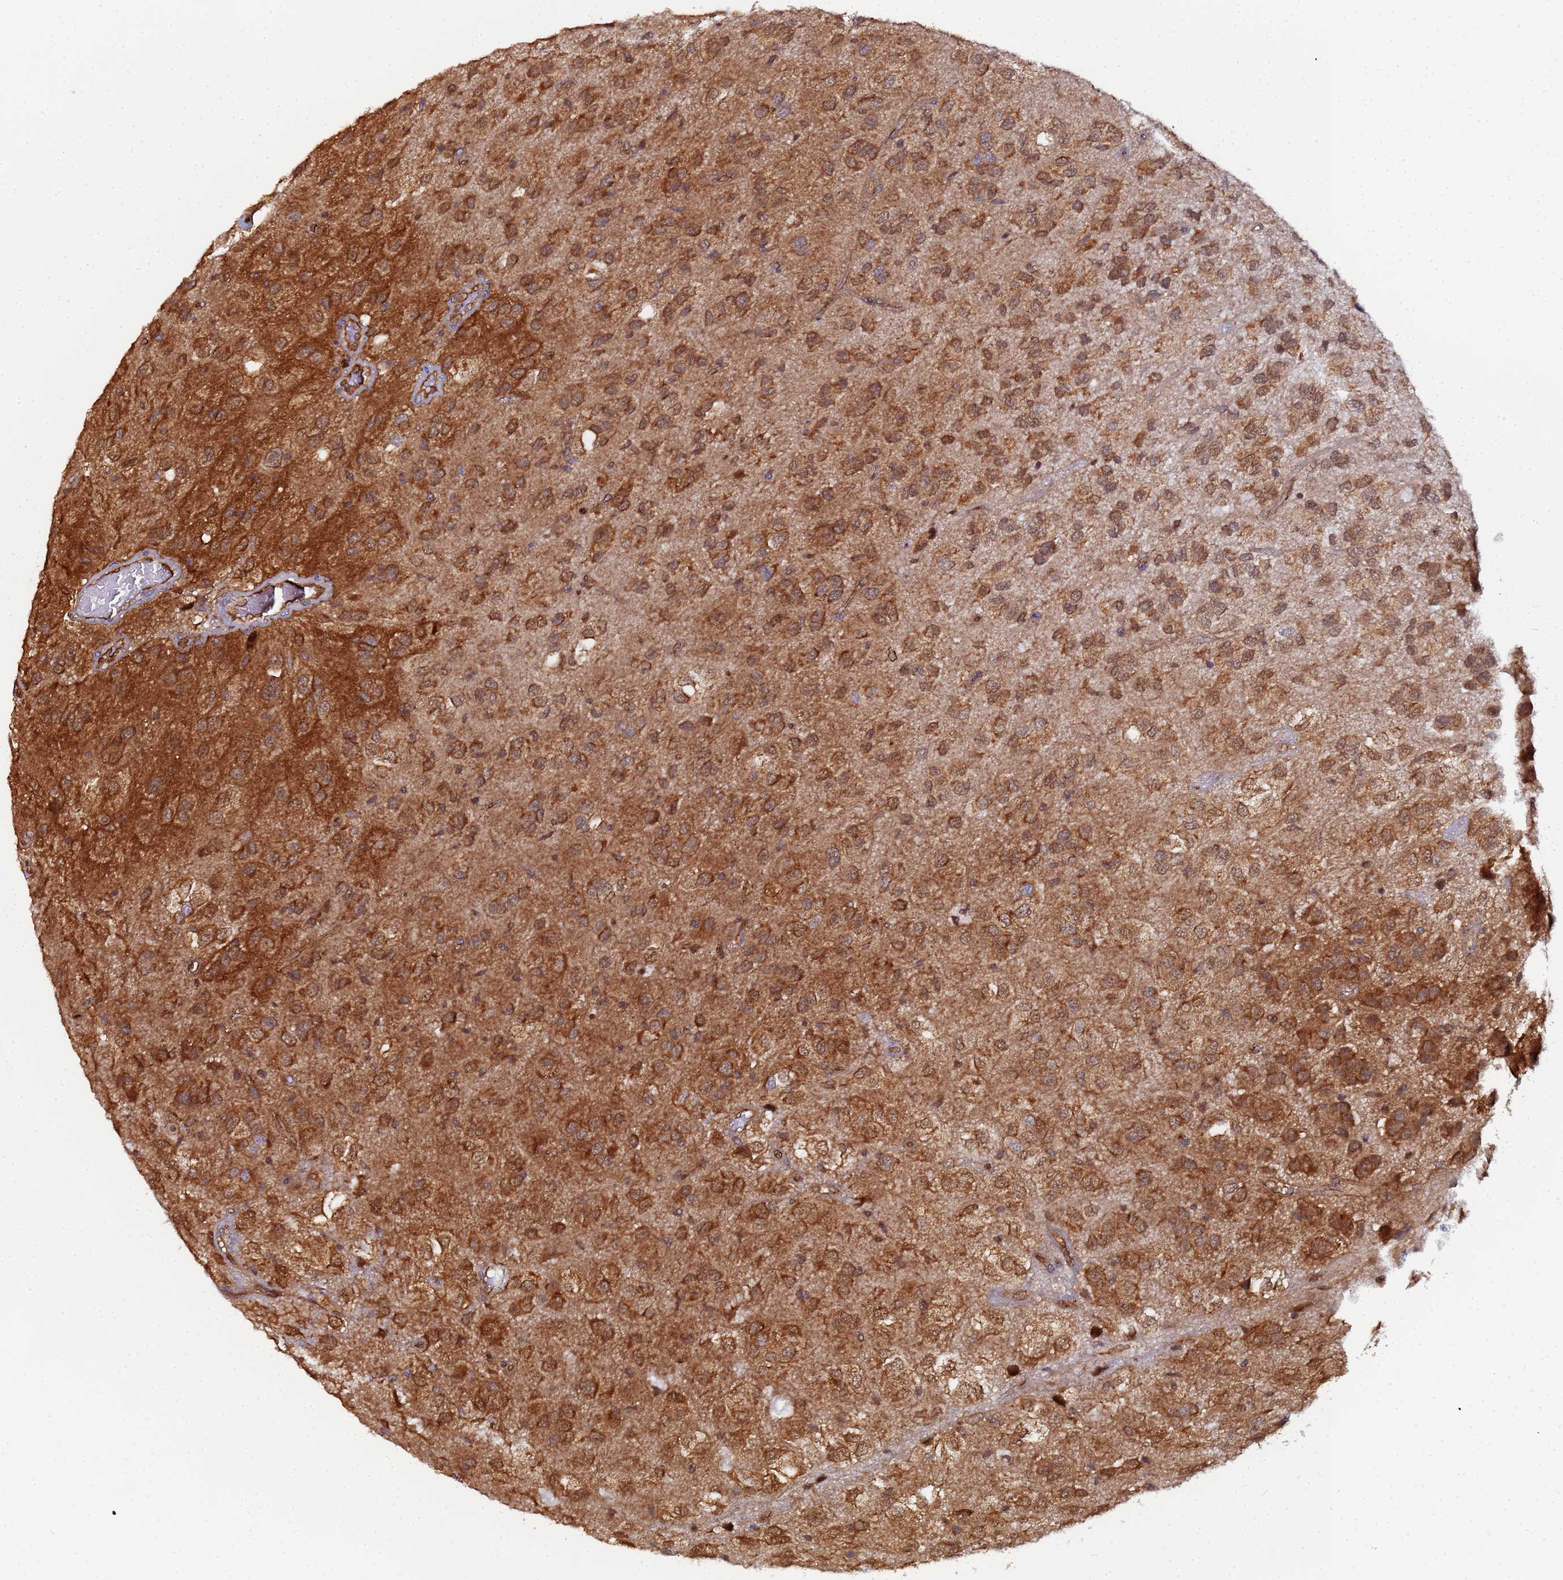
{"staining": {"intensity": "moderate", "quantity": ">75%", "location": "cytoplasmic/membranous"}, "tissue": "glioma", "cell_type": "Tumor cells", "image_type": "cancer", "snomed": [{"axis": "morphology", "description": "Glioma, malignant, Low grade"}, {"axis": "topography", "description": "Brain"}], "caption": "Tumor cells display moderate cytoplasmic/membranous positivity in about >75% of cells in malignant glioma (low-grade). Nuclei are stained in blue.", "gene": "CCDC127", "patient": {"sex": "male", "age": 66}}